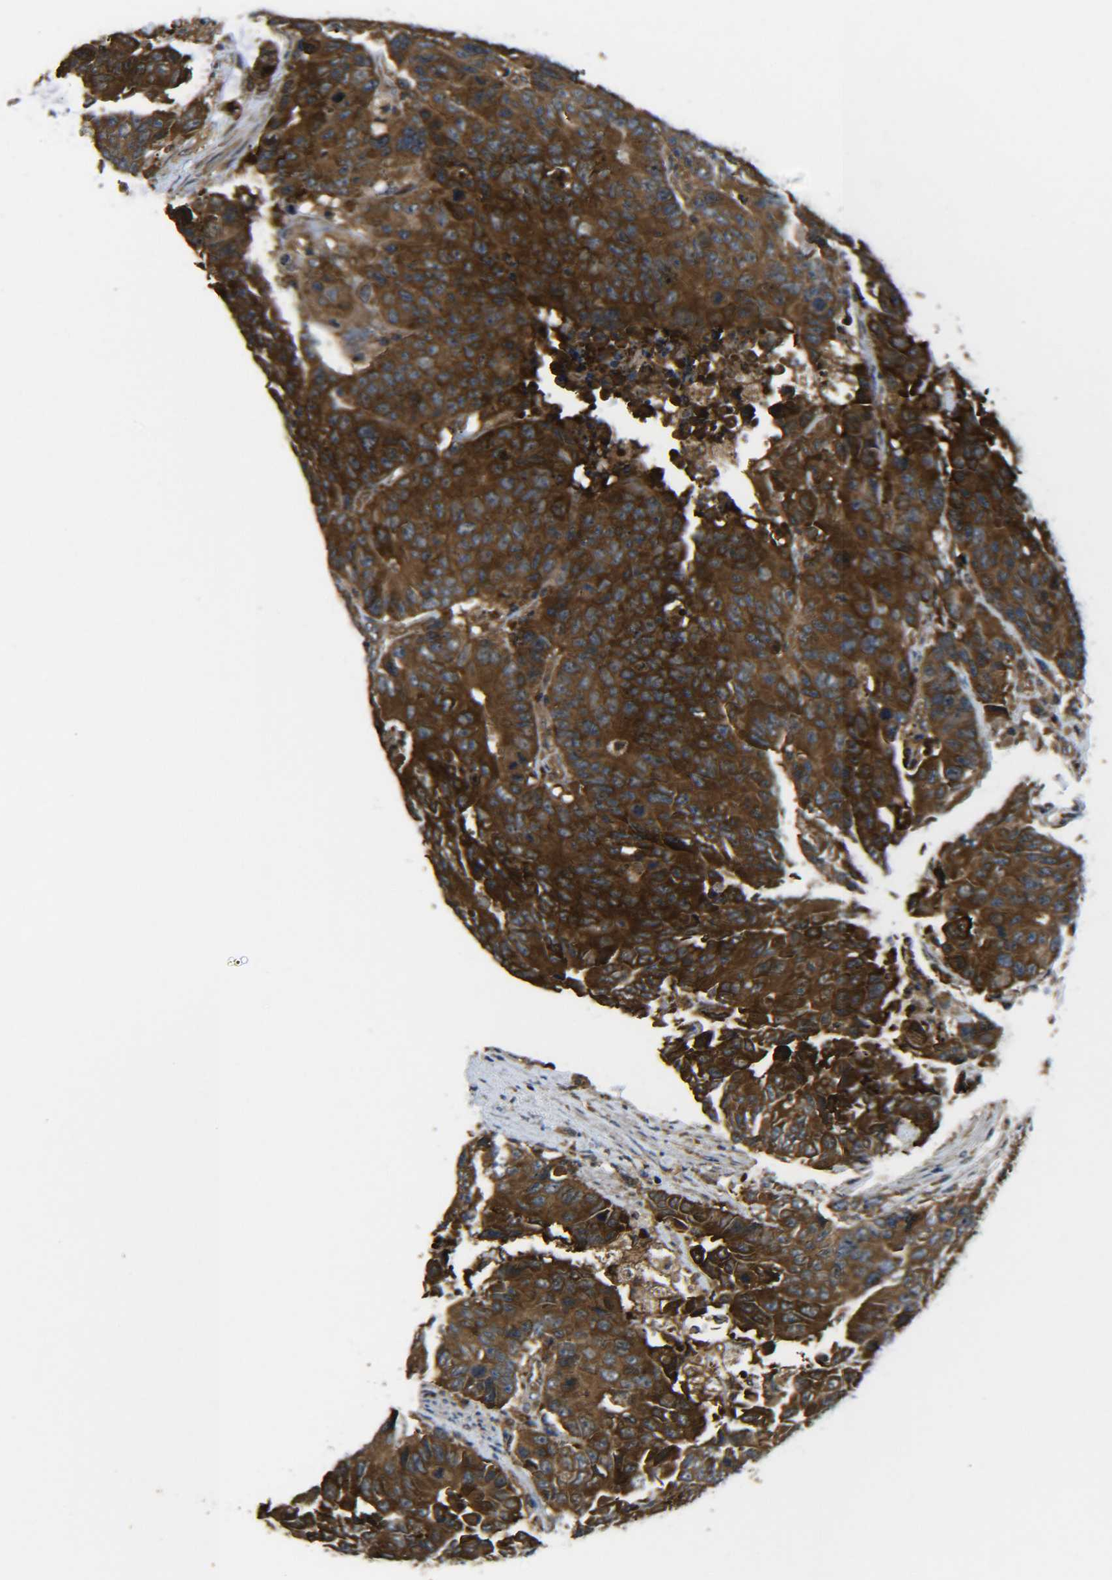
{"staining": {"intensity": "strong", "quantity": ">75%", "location": "cytoplasmic/membranous"}, "tissue": "colorectal cancer", "cell_type": "Tumor cells", "image_type": "cancer", "snomed": [{"axis": "morphology", "description": "Adenocarcinoma, NOS"}, {"axis": "topography", "description": "Colon"}], "caption": "This image exhibits IHC staining of adenocarcinoma (colorectal), with high strong cytoplasmic/membranous expression in approximately >75% of tumor cells.", "gene": "PREB", "patient": {"sex": "female", "age": 86}}